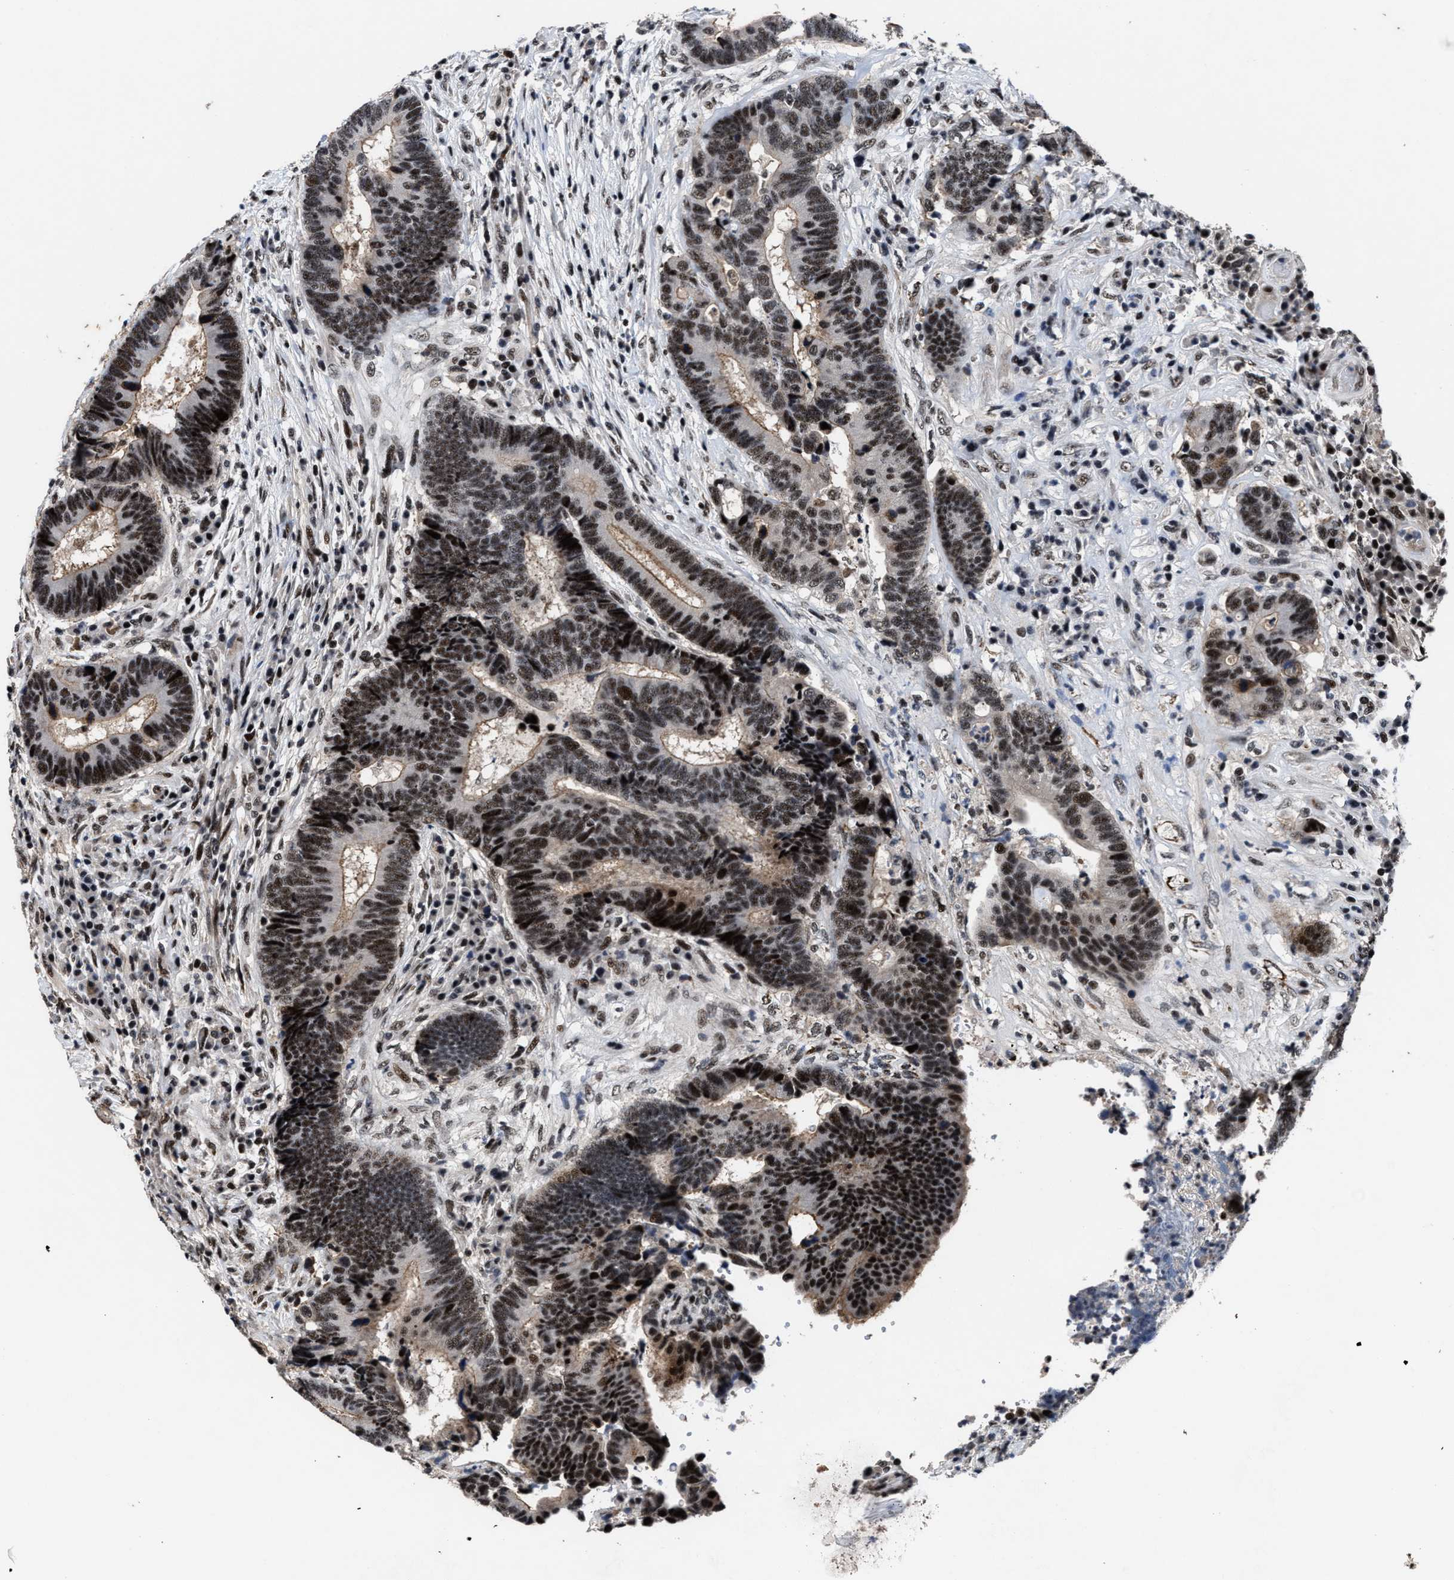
{"staining": {"intensity": "moderate", "quantity": ">75%", "location": "nuclear"}, "tissue": "colorectal cancer", "cell_type": "Tumor cells", "image_type": "cancer", "snomed": [{"axis": "morphology", "description": "Adenocarcinoma, NOS"}, {"axis": "topography", "description": "Rectum"}], "caption": "Brown immunohistochemical staining in adenocarcinoma (colorectal) reveals moderate nuclear staining in about >75% of tumor cells.", "gene": "ZNF233", "patient": {"sex": "female", "age": 89}}